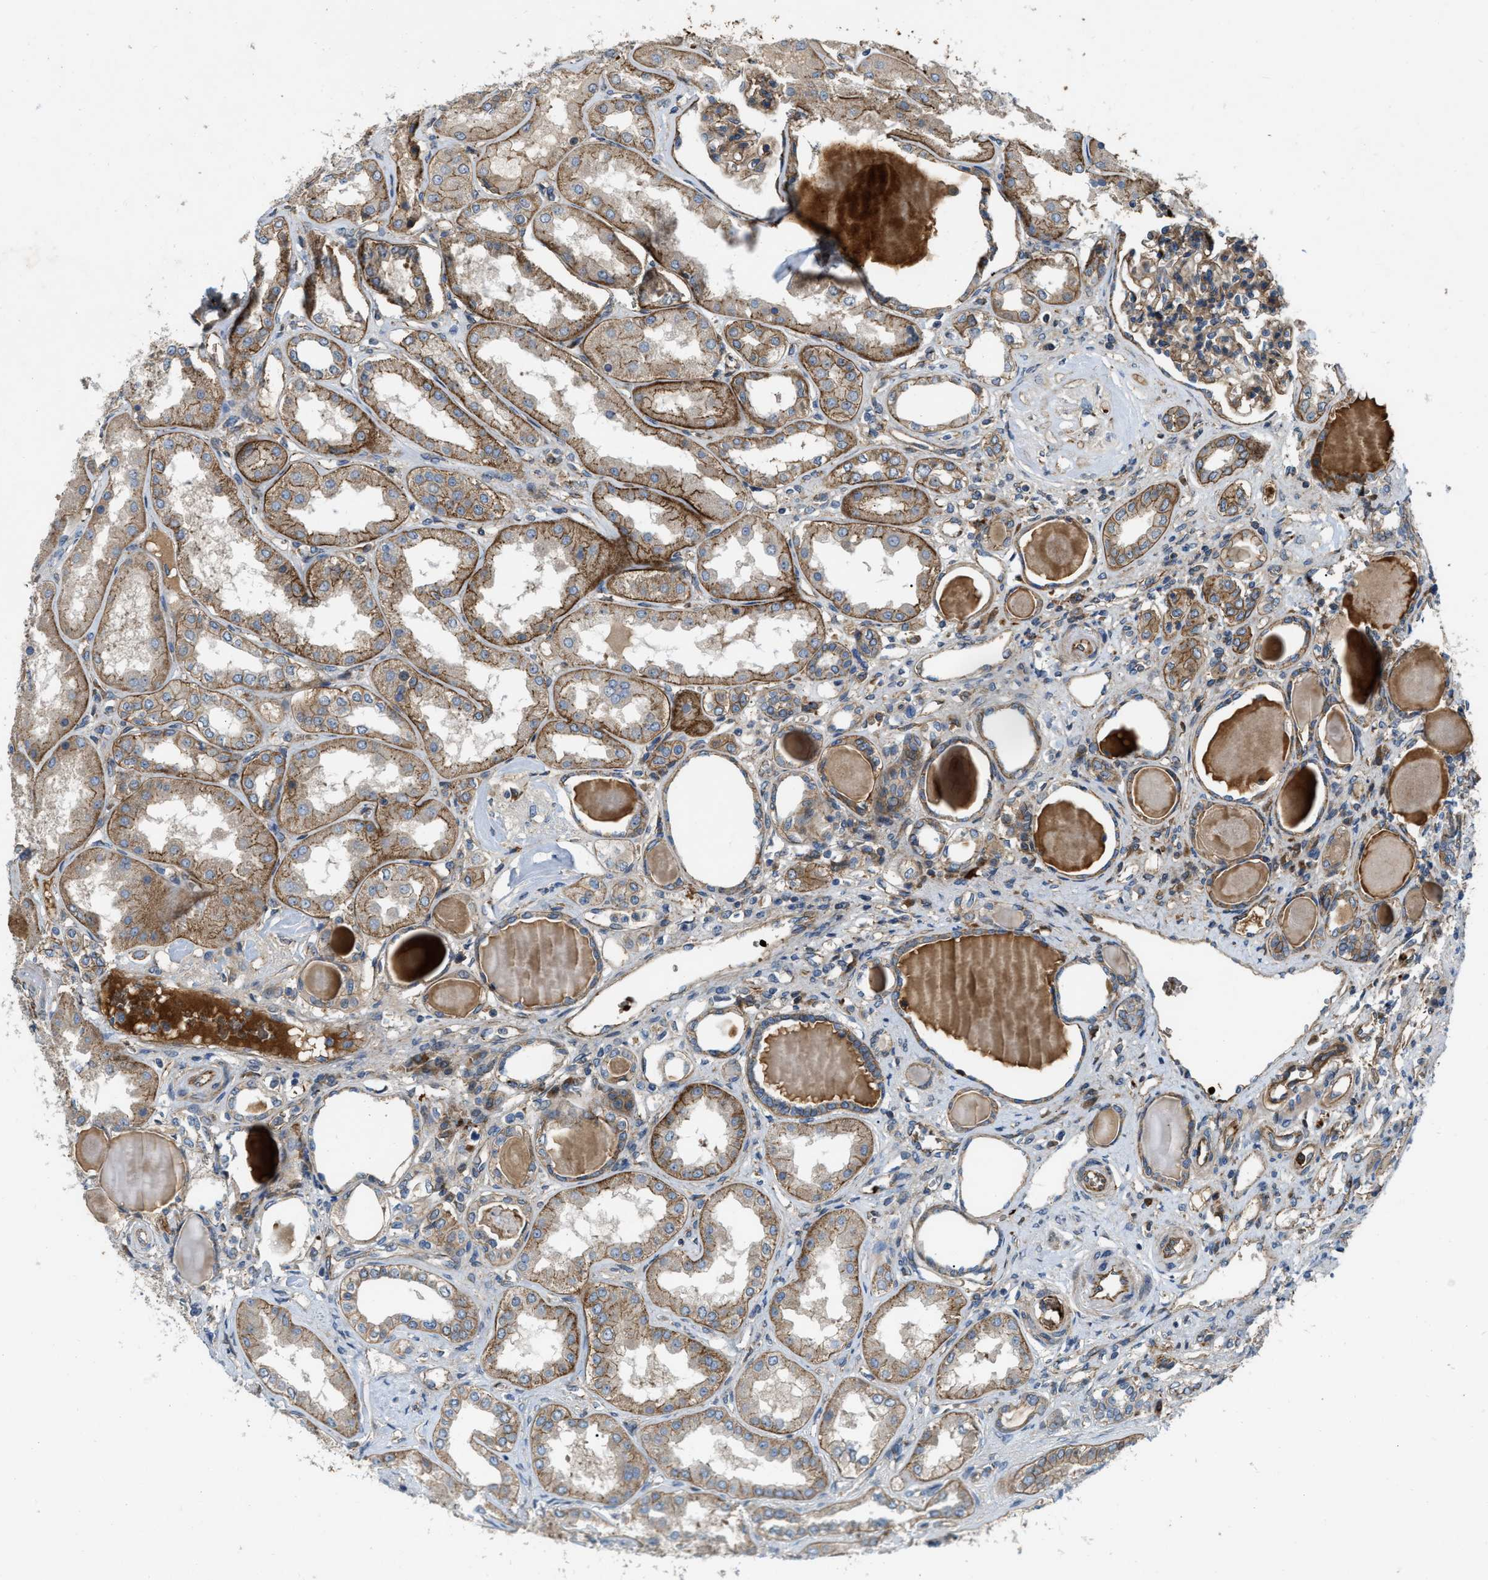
{"staining": {"intensity": "strong", "quantity": ">75%", "location": "cytoplasmic/membranous"}, "tissue": "kidney", "cell_type": "Cells in glomeruli", "image_type": "normal", "snomed": [{"axis": "morphology", "description": "Normal tissue, NOS"}, {"axis": "topography", "description": "Kidney"}], "caption": "Human kidney stained for a protein (brown) displays strong cytoplasmic/membranous positive expression in approximately >75% of cells in glomeruli.", "gene": "ERC1", "patient": {"sex": "female", "age": 56}}